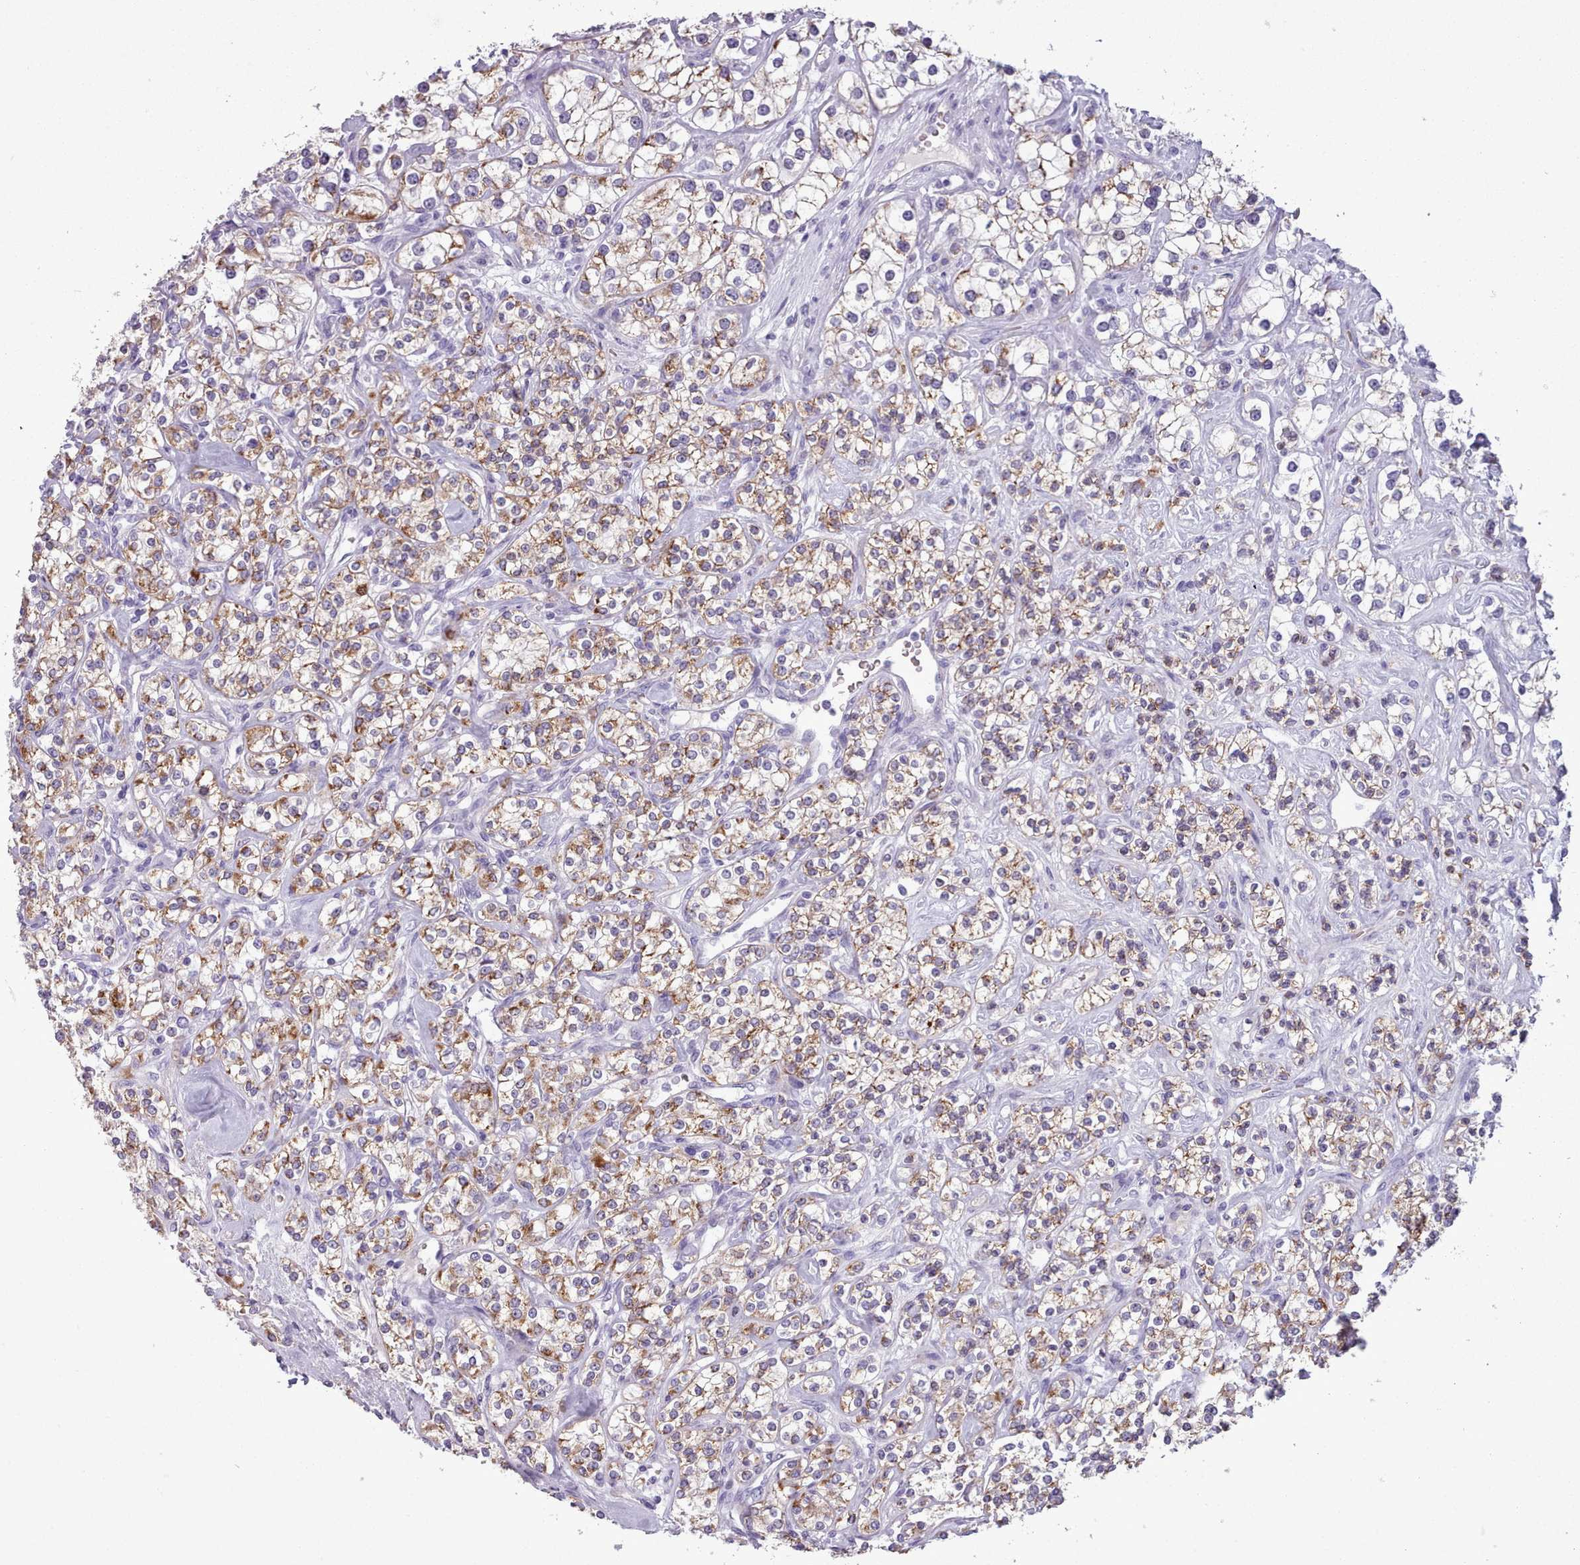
{"staining": {"intensity": "moderate", "quantity": ">75%", "location": "cytoplasmic/membranous"}, "tissue": "renal cancer", "cell_type": "Tumor cells", "image_type": "cancer", "snomed": [{"axis": "morphology", "description": "Adenocarcinoma, NOS"}, {"axis": "topography", "description": "Kidney"}], "caption": "DAB (3,3'-diaminobenzidine) immunohistochemical staining of renal cancer (adenocarcinoma) displays moderate cytoplasmic/membranous protein positivity in about >75% of tumor cells. (DAB = brown stain, brightfield microscopy at high magnification).", "gene": "AK4", "patient": {"sex": "male", "age": 77}}